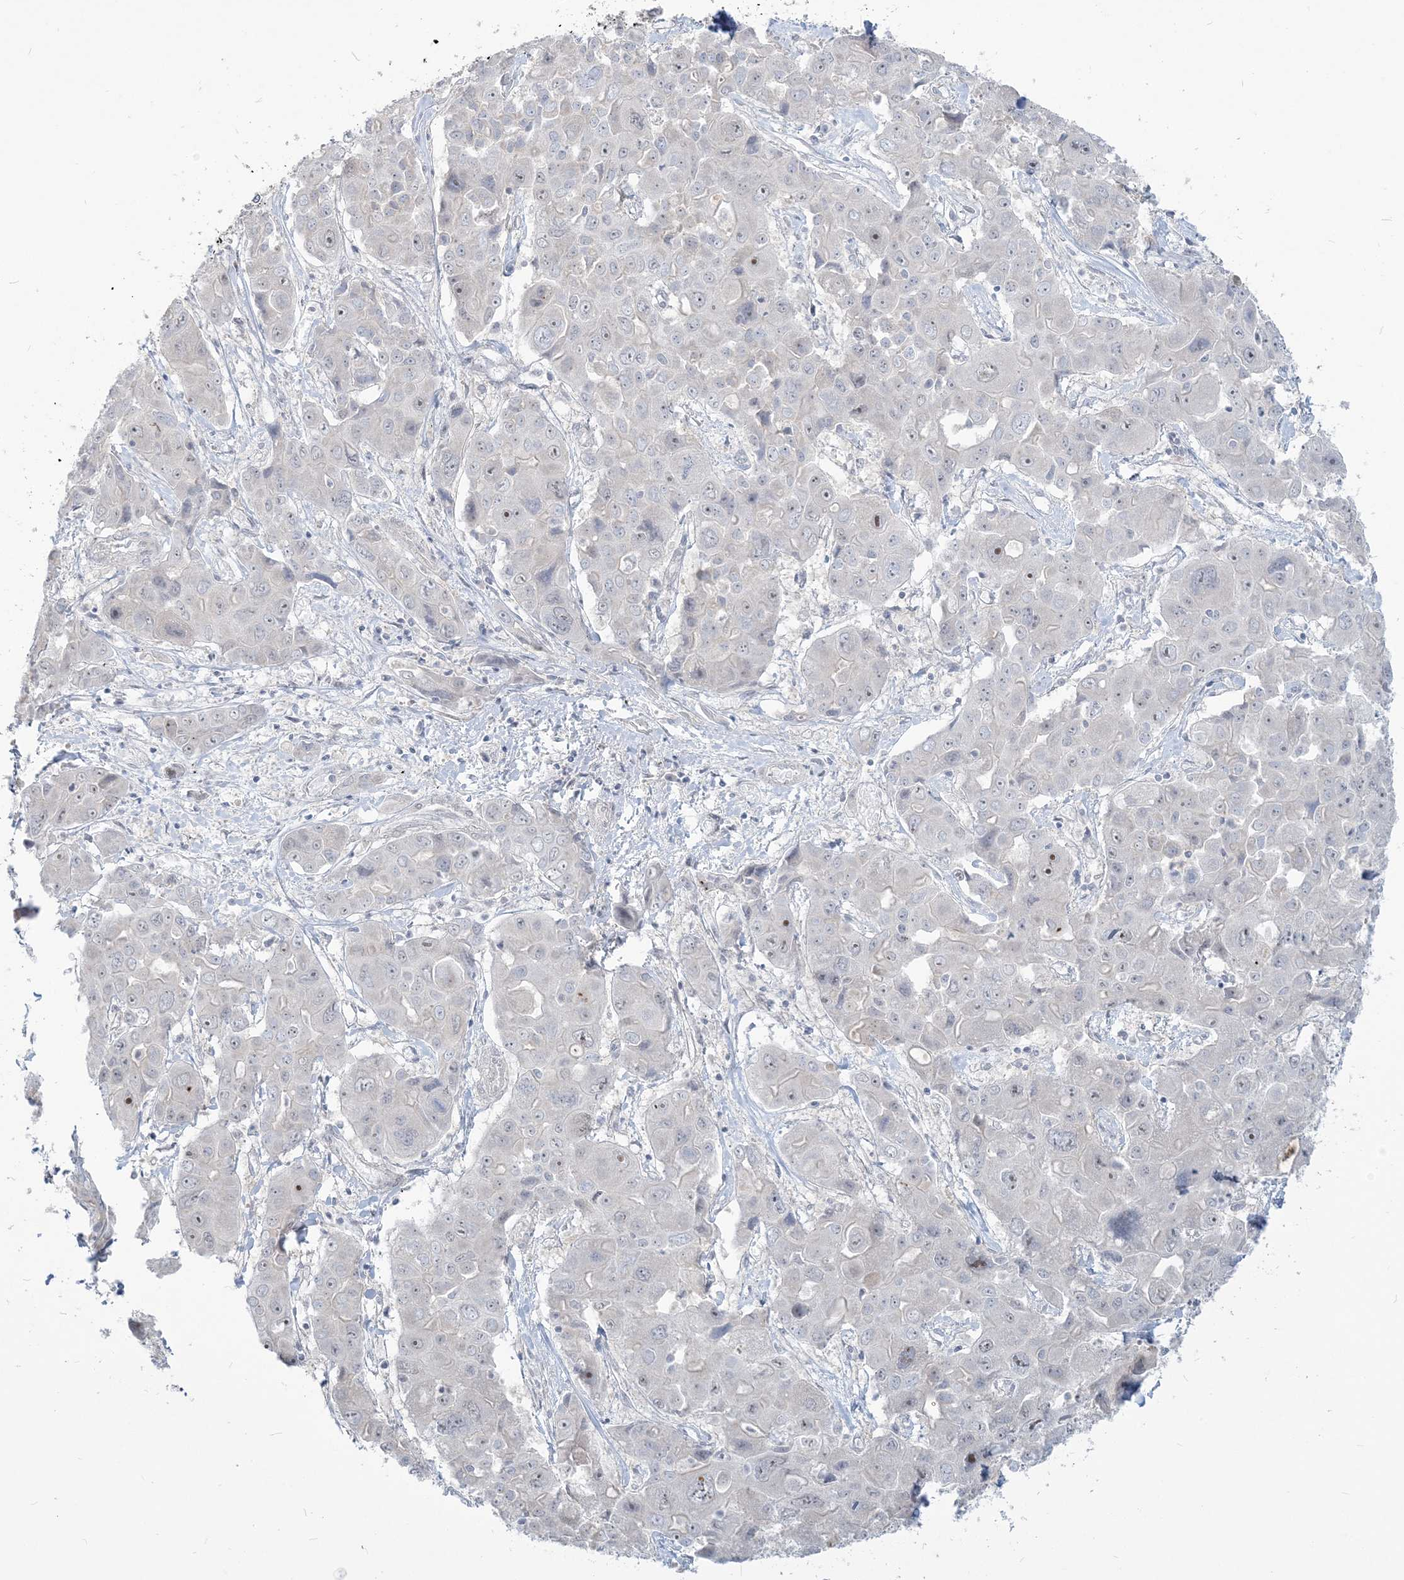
{"staining": {"intensity": "weak", "quantity": "<25%", "location": "nuclear"}, "tissue": "liver cancer", "cell_type": "Tumor cells", "image_type": "cancer", "snomed": [{"axis": "morphology", "description": "Cholangiocarcinoma"}, {"axis": "topography", "description": "Liver"}], "caption": "Tumor cells show no significant positivity in liver cancer (cholangiocarcinoma).", "gene": "SDAD1", "patient": {"sex": "male", "age": 67}}